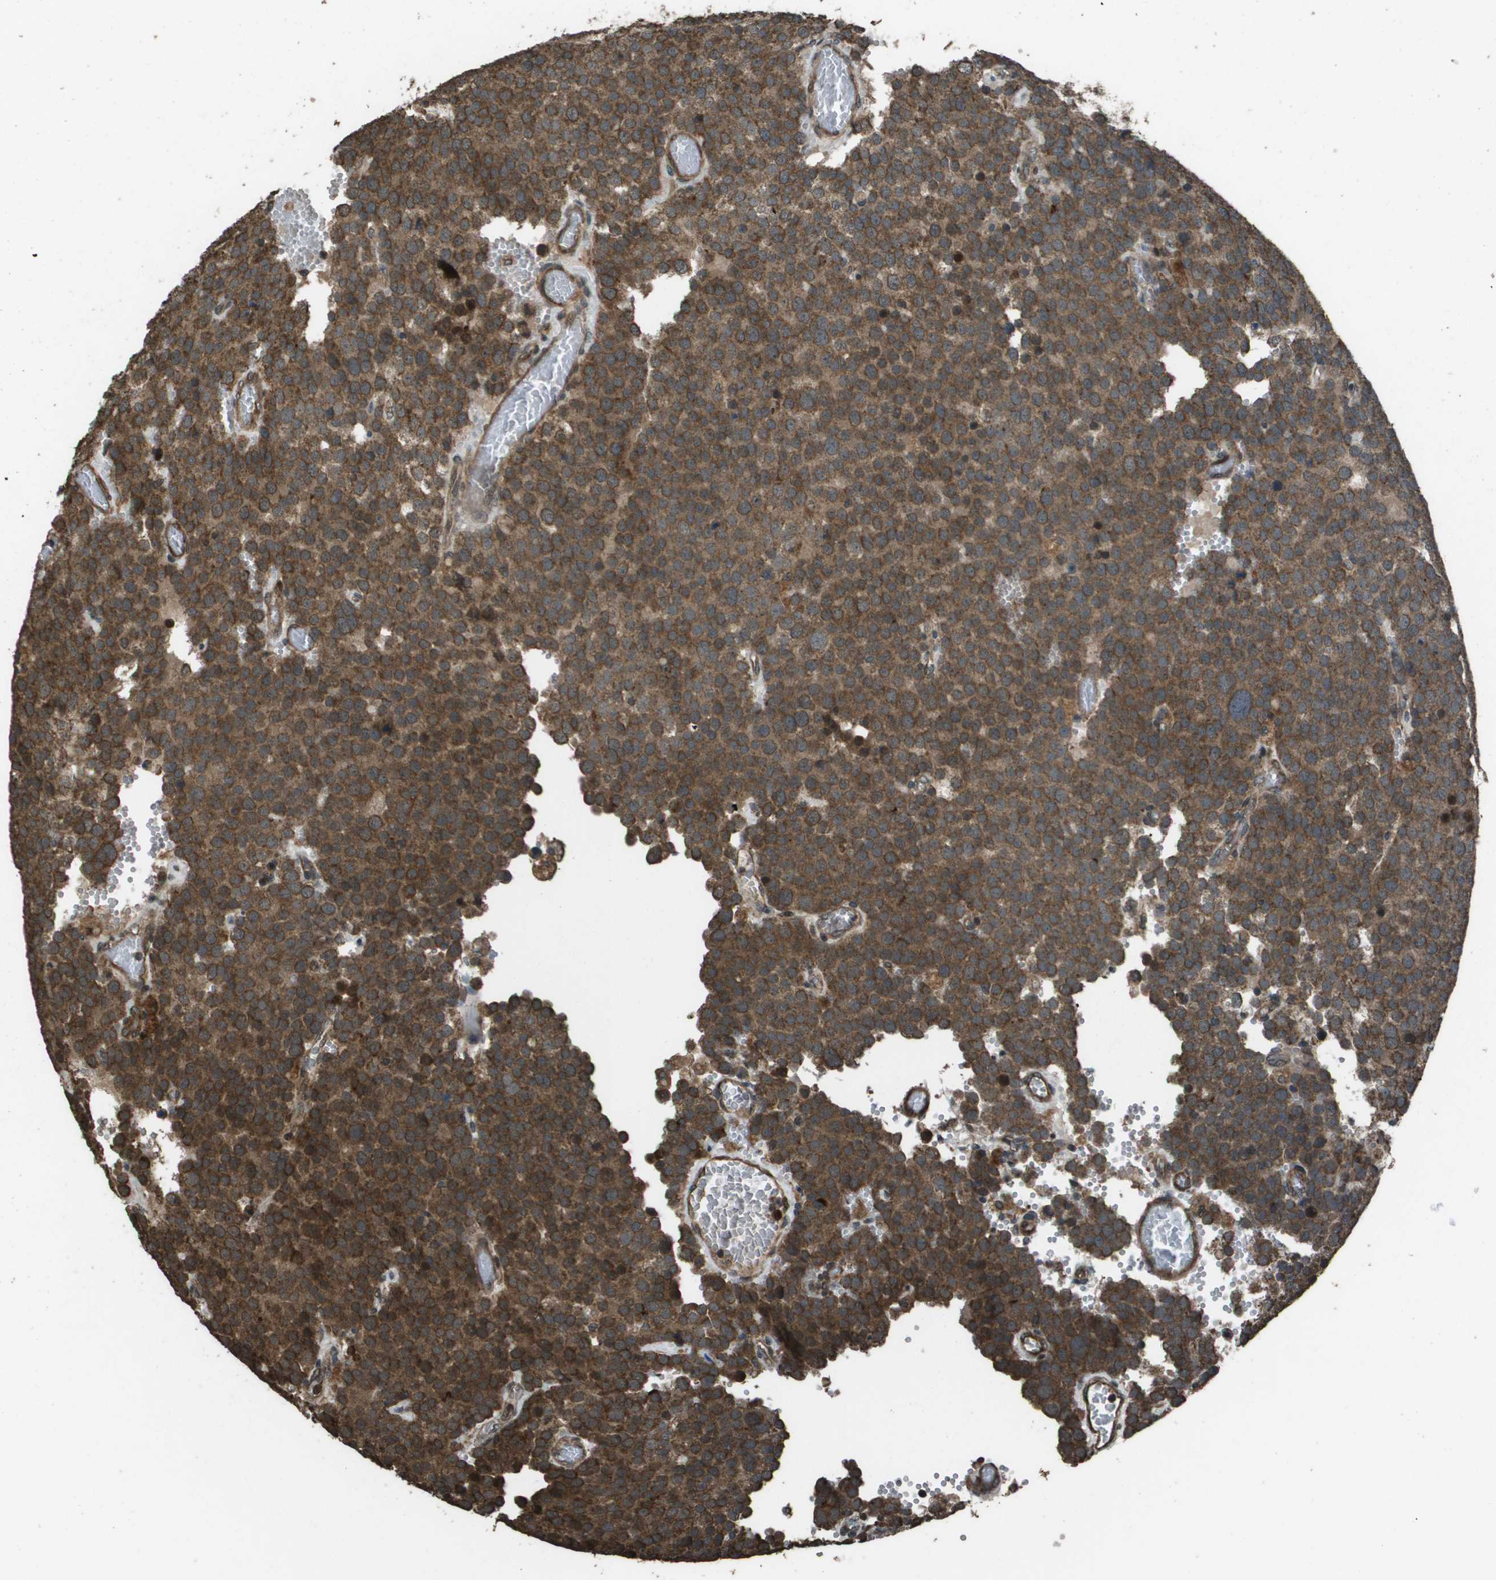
{"staining": {"intensity": "strong", "quantity": ">75%", "location": "cytoplasmic/membranous"}, "tissue": "testis cancer", "cell_type": "Tumor cells", "image_type": "cancer", "snomed": [{"axis": "morphology", "description": "Normal tissue, NOS"}, {"axis": "morphology", "description": "Seminoma, NOS"}, {"axis": "topography", "description": "Testis"}], "caption": "Brown immunohistochemical staining in human testis cancer (seminoma) exhibits strong cytoplasmic/membranous staining in approximately >75% of tumor cells. (IHC, brightfield microscopy, high magnification).", "gene": "FIG4", "patient": {"sex": "male", "age": 71}}